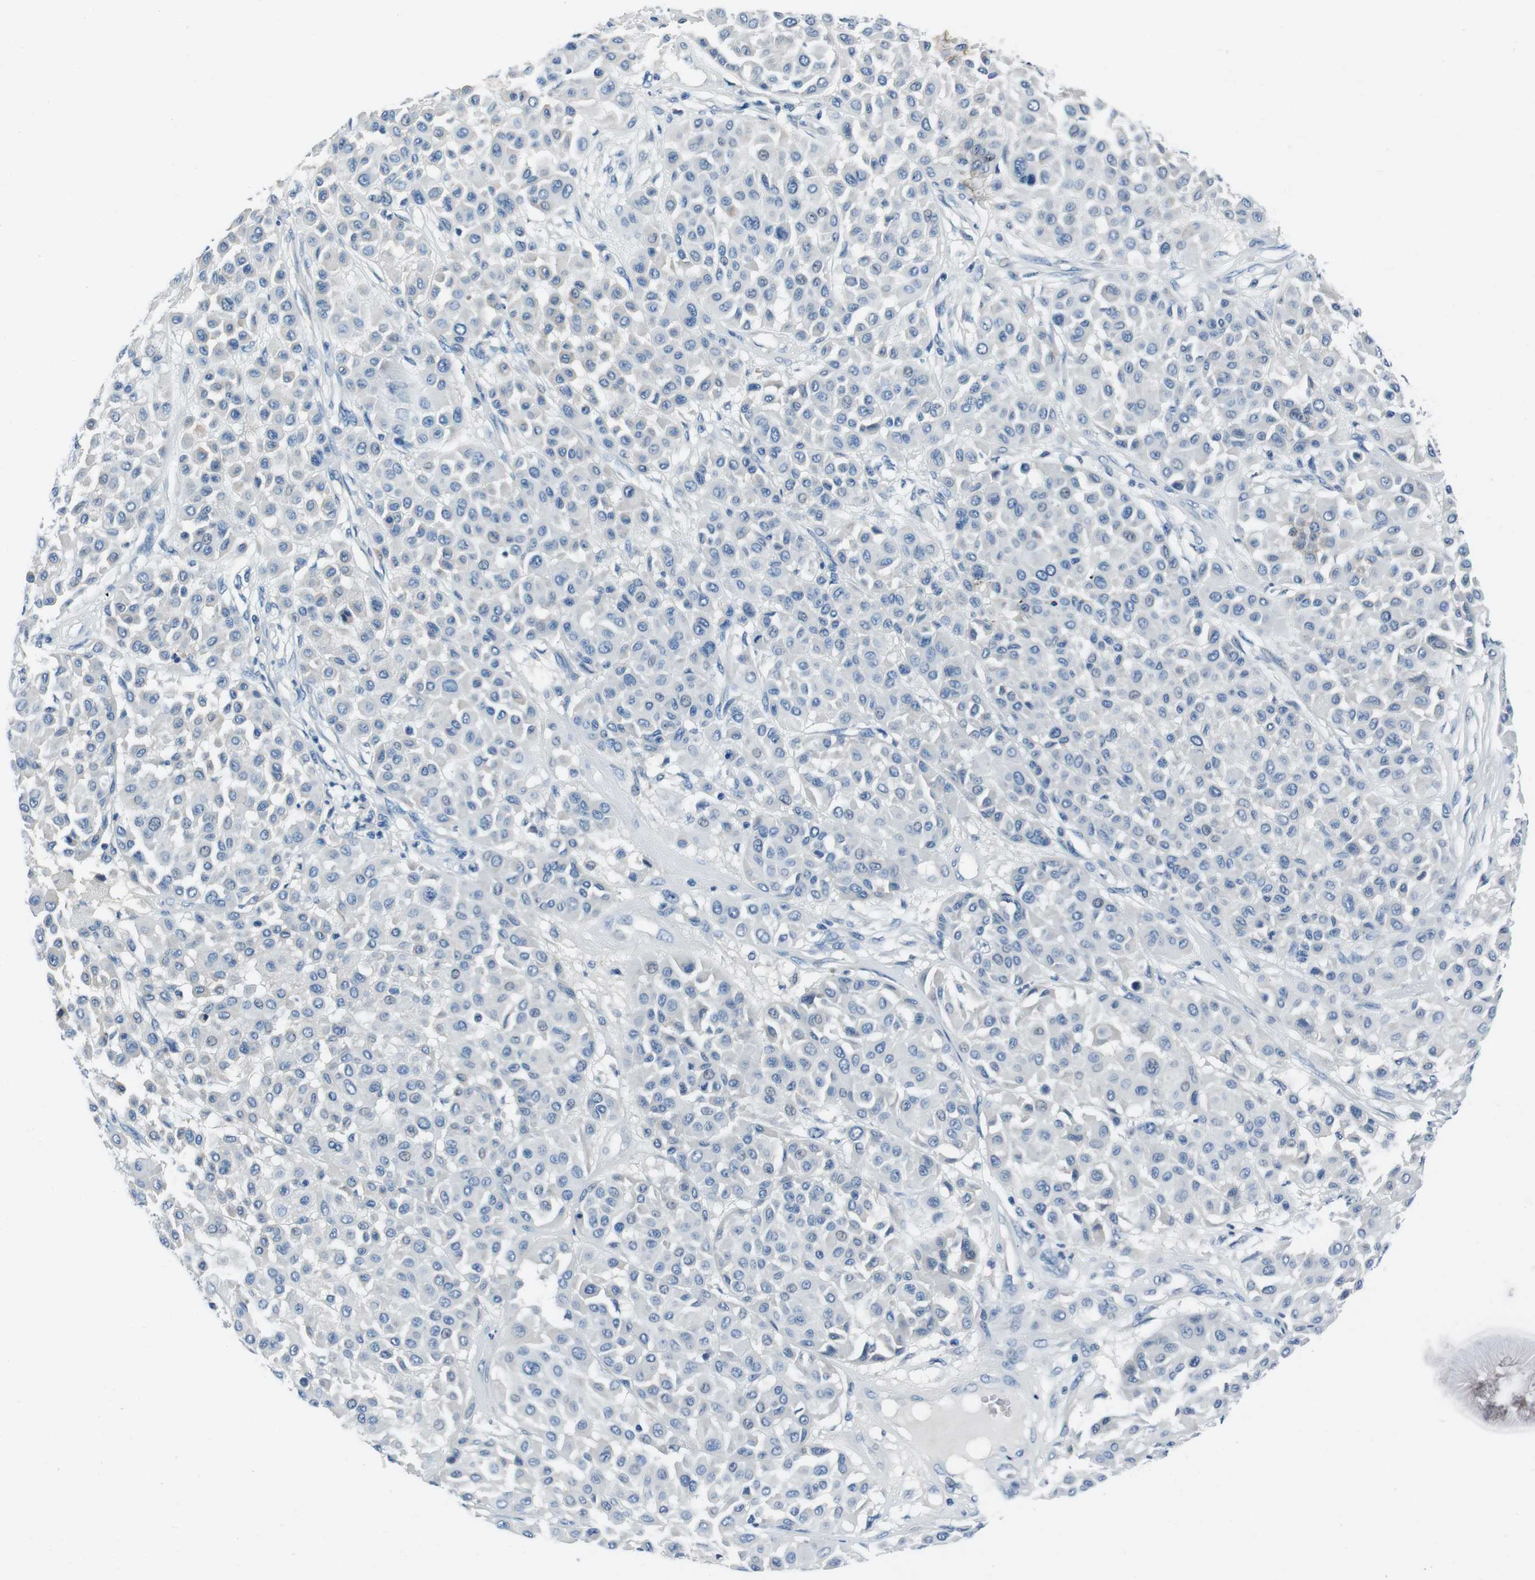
{"staining": {"intensity": "negative", "quantity": "none", "location": "none"}, "tissue": "melanoma", "cell_type": "Tumor cells", "image_type": "cancer", "snomed": [{"axis": "morphology", "description": "Malignant melanoma, Metastatic site"}, {"axis": "topography", "description": "Soft tissue"}], "caption": "This micrograph is of melanoma stained with immunohistochemistry (IHC) to label a protein in brown with the nuclei are counter-stained blue. There is no positivity in tumor cells. (Stains: DAB IHC with hematoxylin counter stain, Microscopy: brightfield microscopy at high magnification).", "gene": "CASQ1", "patient": {"sex": "male", "age": 41}}